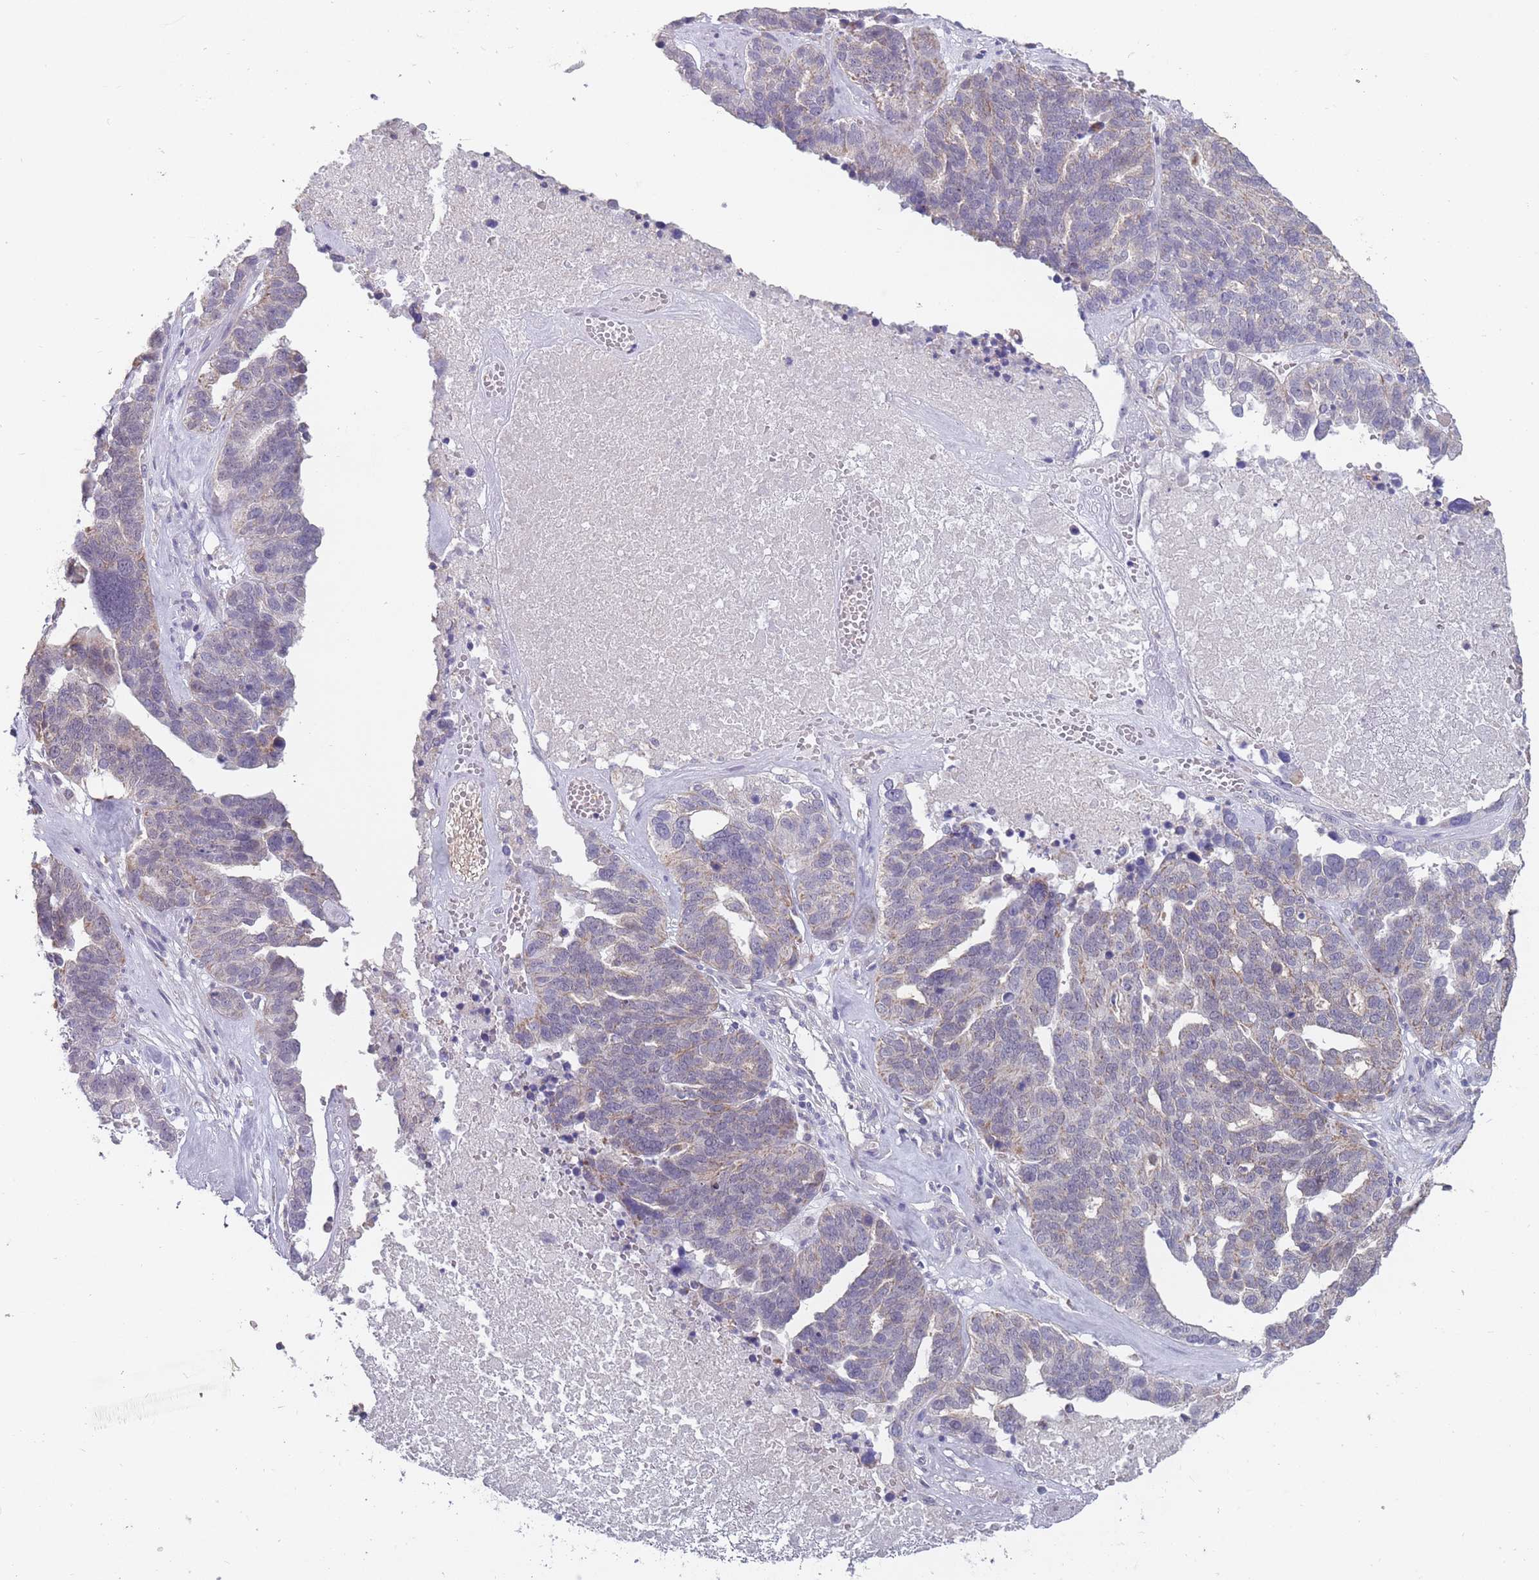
{"staining": {"intensity": "weak", "quantity": "<25%", "location": "cytoplasmic/membranous"}, "tissue": "ovarian cancer", "cell_type": "Tumor cells", "image_type": "cancer", "snomed": [{"axis": "morphology", "description": "Cystadenocarcinoma, serous, NOS"}, {"axis": "topography", "description": "Ovary"}], "caption": "A histopathology image of human ovarian cancer is negative for staining in tumor cells. The staining is performed using DAB (3,3'-diaminobenzidine) brown chromogen with nuclei counter-stained in using hematoxylin.", "gene": "PEX7", "patient": {"sex": "female", "age": 59}}